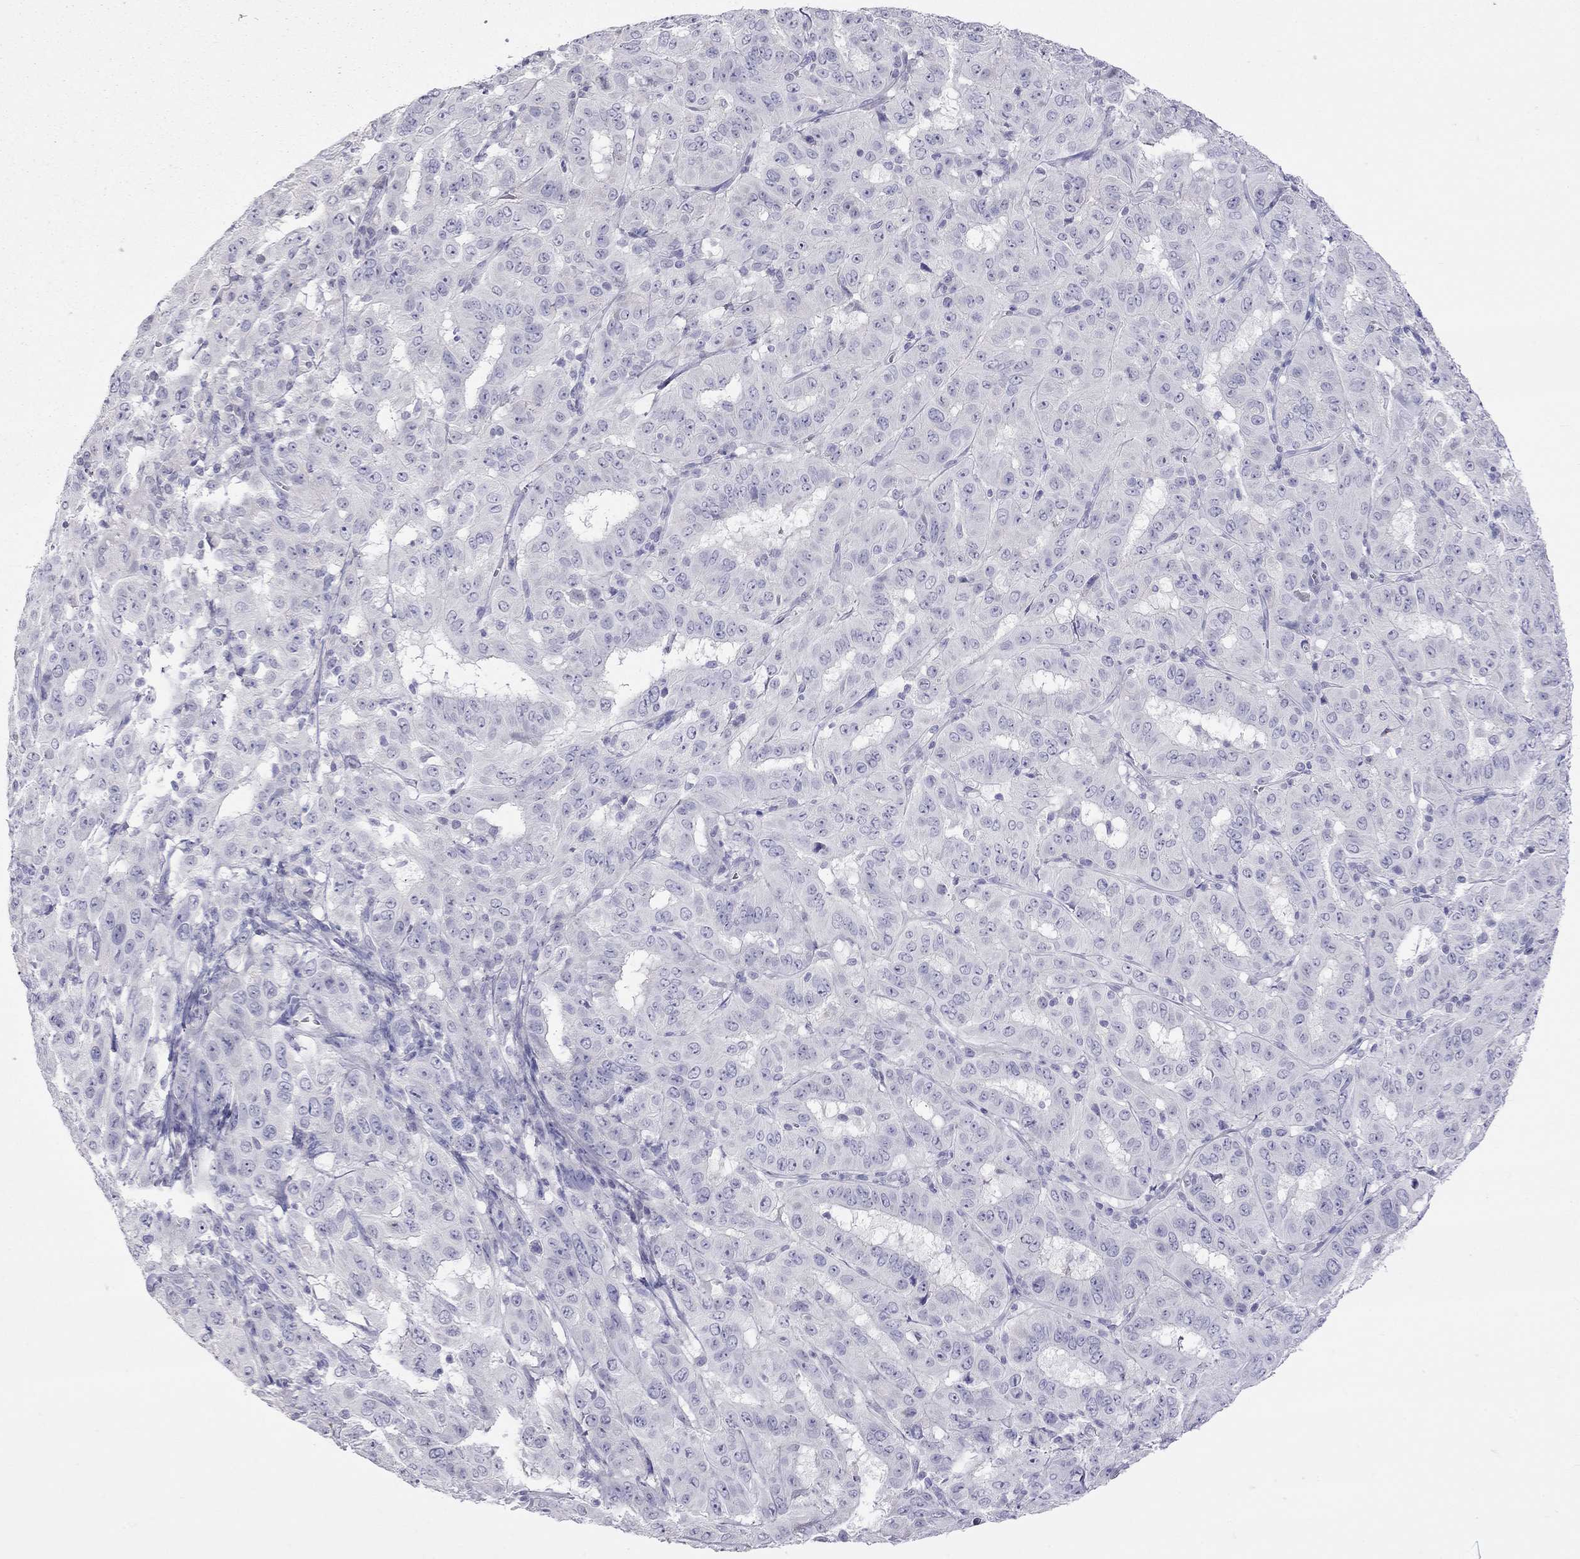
{"staining": {"intensity": "negative", "quantity": "none", "location": "none"}, "tissue": "pancreatic cancer", "cell_type": "Tumor cells", "image_type": "cancer", "snomed": [{"axis": "morphology", "description": "Adenocarcinoma, NOS"}, {"axis": "topography", "description": "Pancreas"}], "caption": "Image shows no significant protein staining in tumor cells of adenocarcinoma (pancreatic).", "gene": "MUC16", "patient": {"sex": "male", "age": 63}}